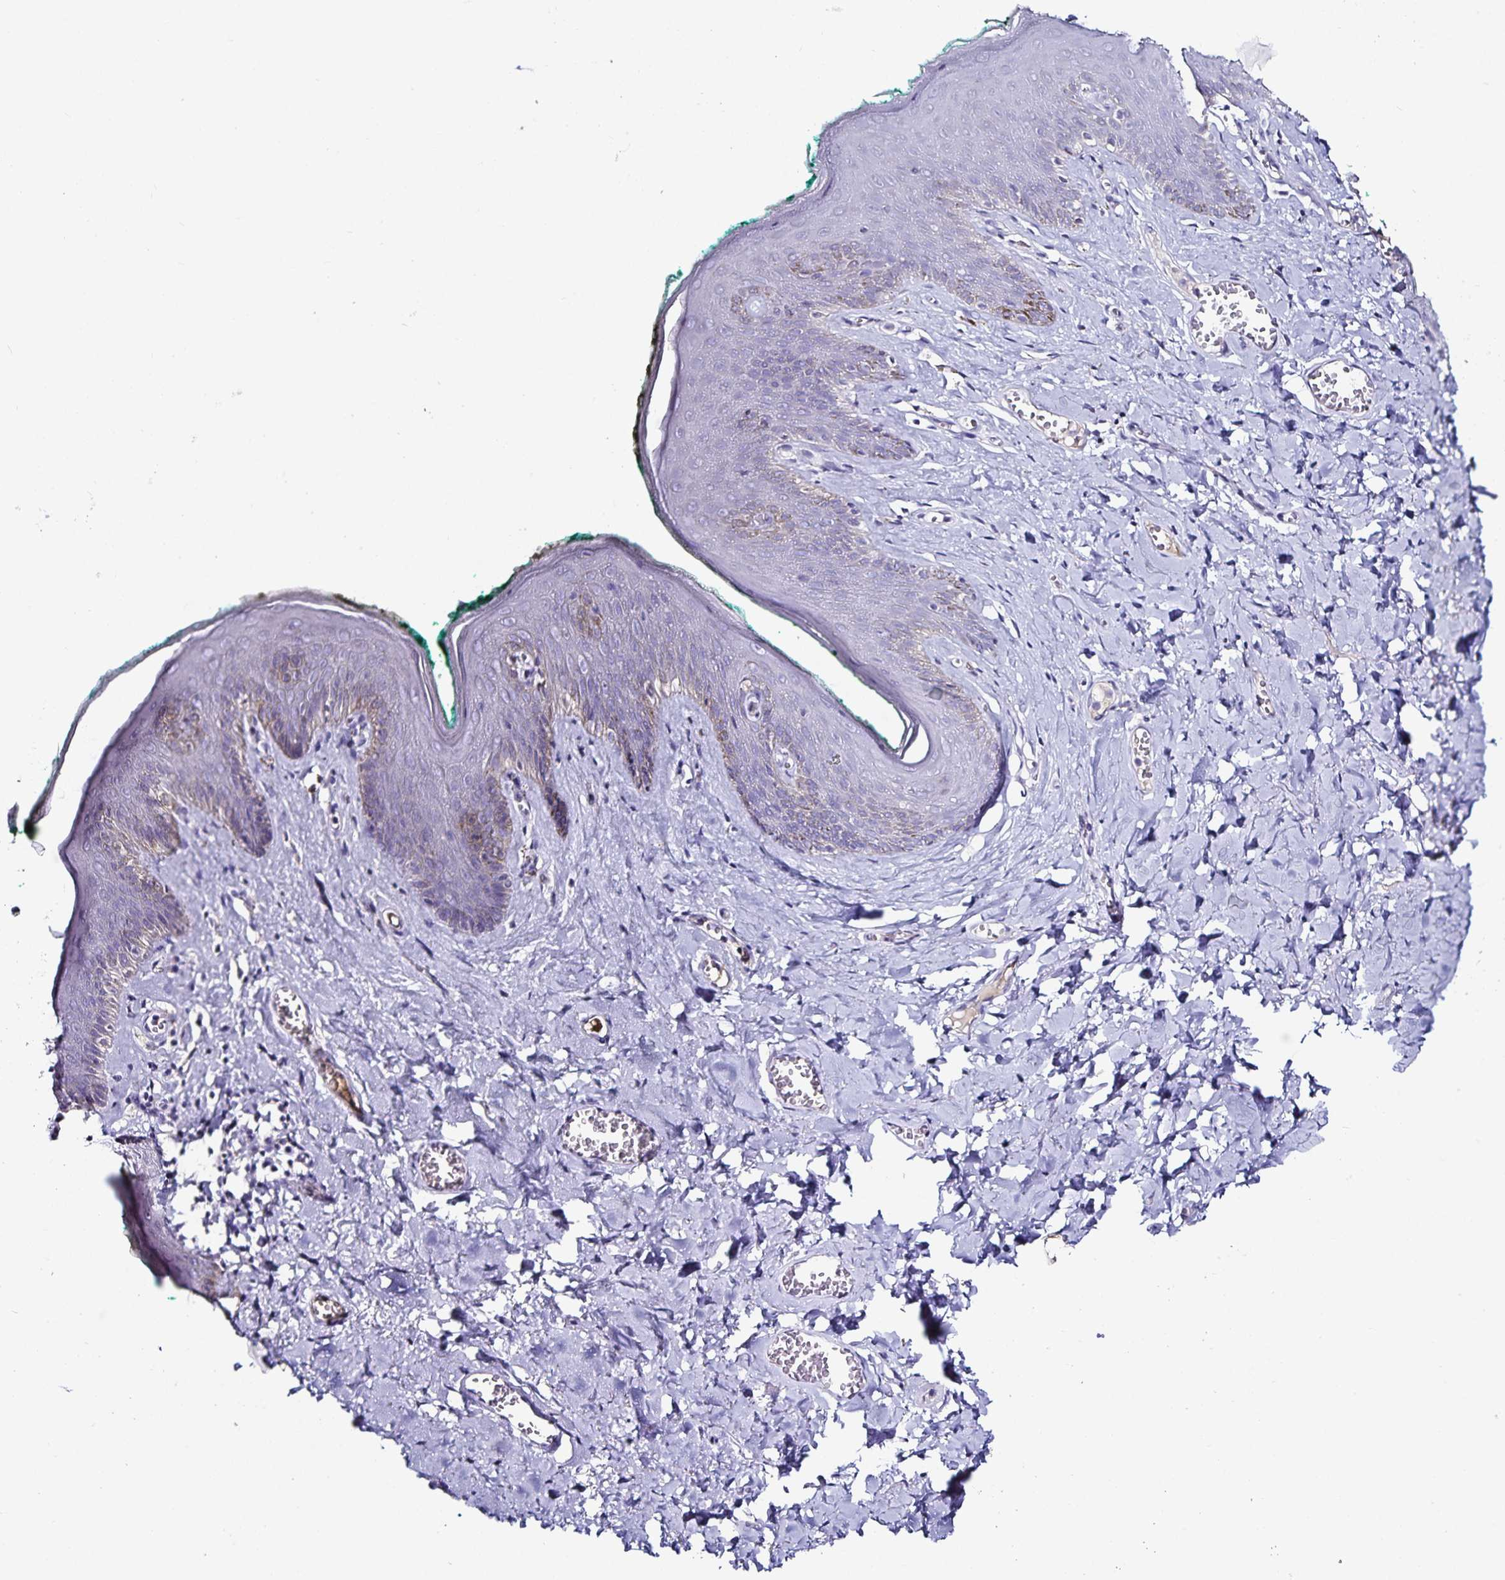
{"staining": {"intensity": "negative", "quantity": "none", "location": "none"}, "tissue": "skin", "cell_type": "Epidermal cells", "image_type": "normal", "snomed": [{"axis": "morphology", "description": "Normal tissue, NOS"}, {"axis": "topography", "description": "Vulva"}, {"axis": "topography", "description": "Peripheral nerve tissue"}], "caption": "An IHC micrograph of normal skin is shown. There is no staining in epidermal cells of skin.", "gene": "TTR", "patient": {"sex": "female", "age": 66}}